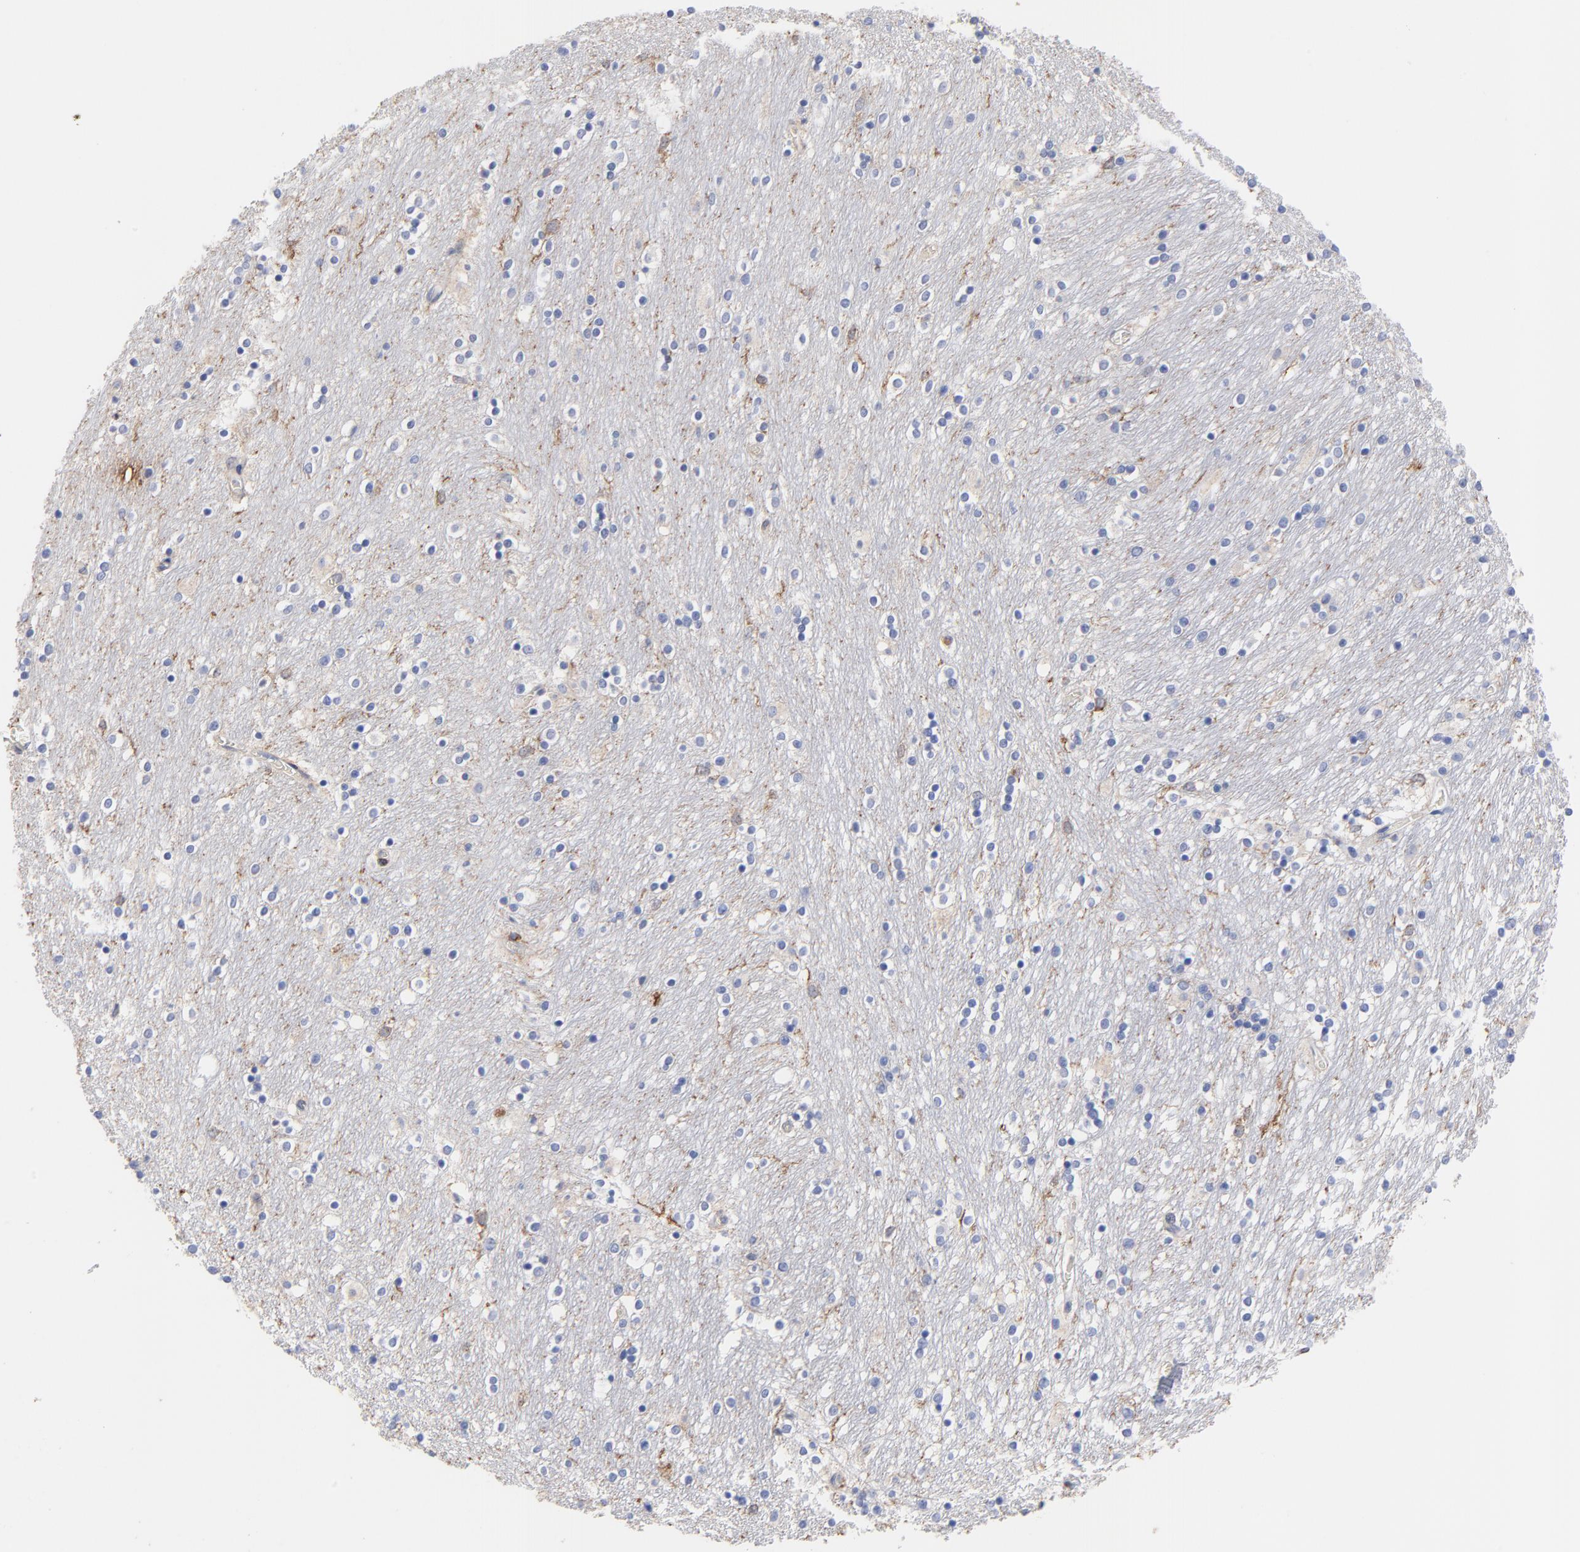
{"staining": {"intensity": "negative", "quantity": "none", "location": "none"}, "tissue": "caudate", "cell_type": "Glial cells", "image_type": "normal", "snomed": [{"axis": "morphology", "description": "Normal tissue, NOS"}, {"axis": "topography", "description": "Lateral ventricle wall"}], "caption": "Histopathology image shows no protein staining in glial cells of normal caudate.", "gene": "ASL", "patient": {"sex": "female", "age": 54}}